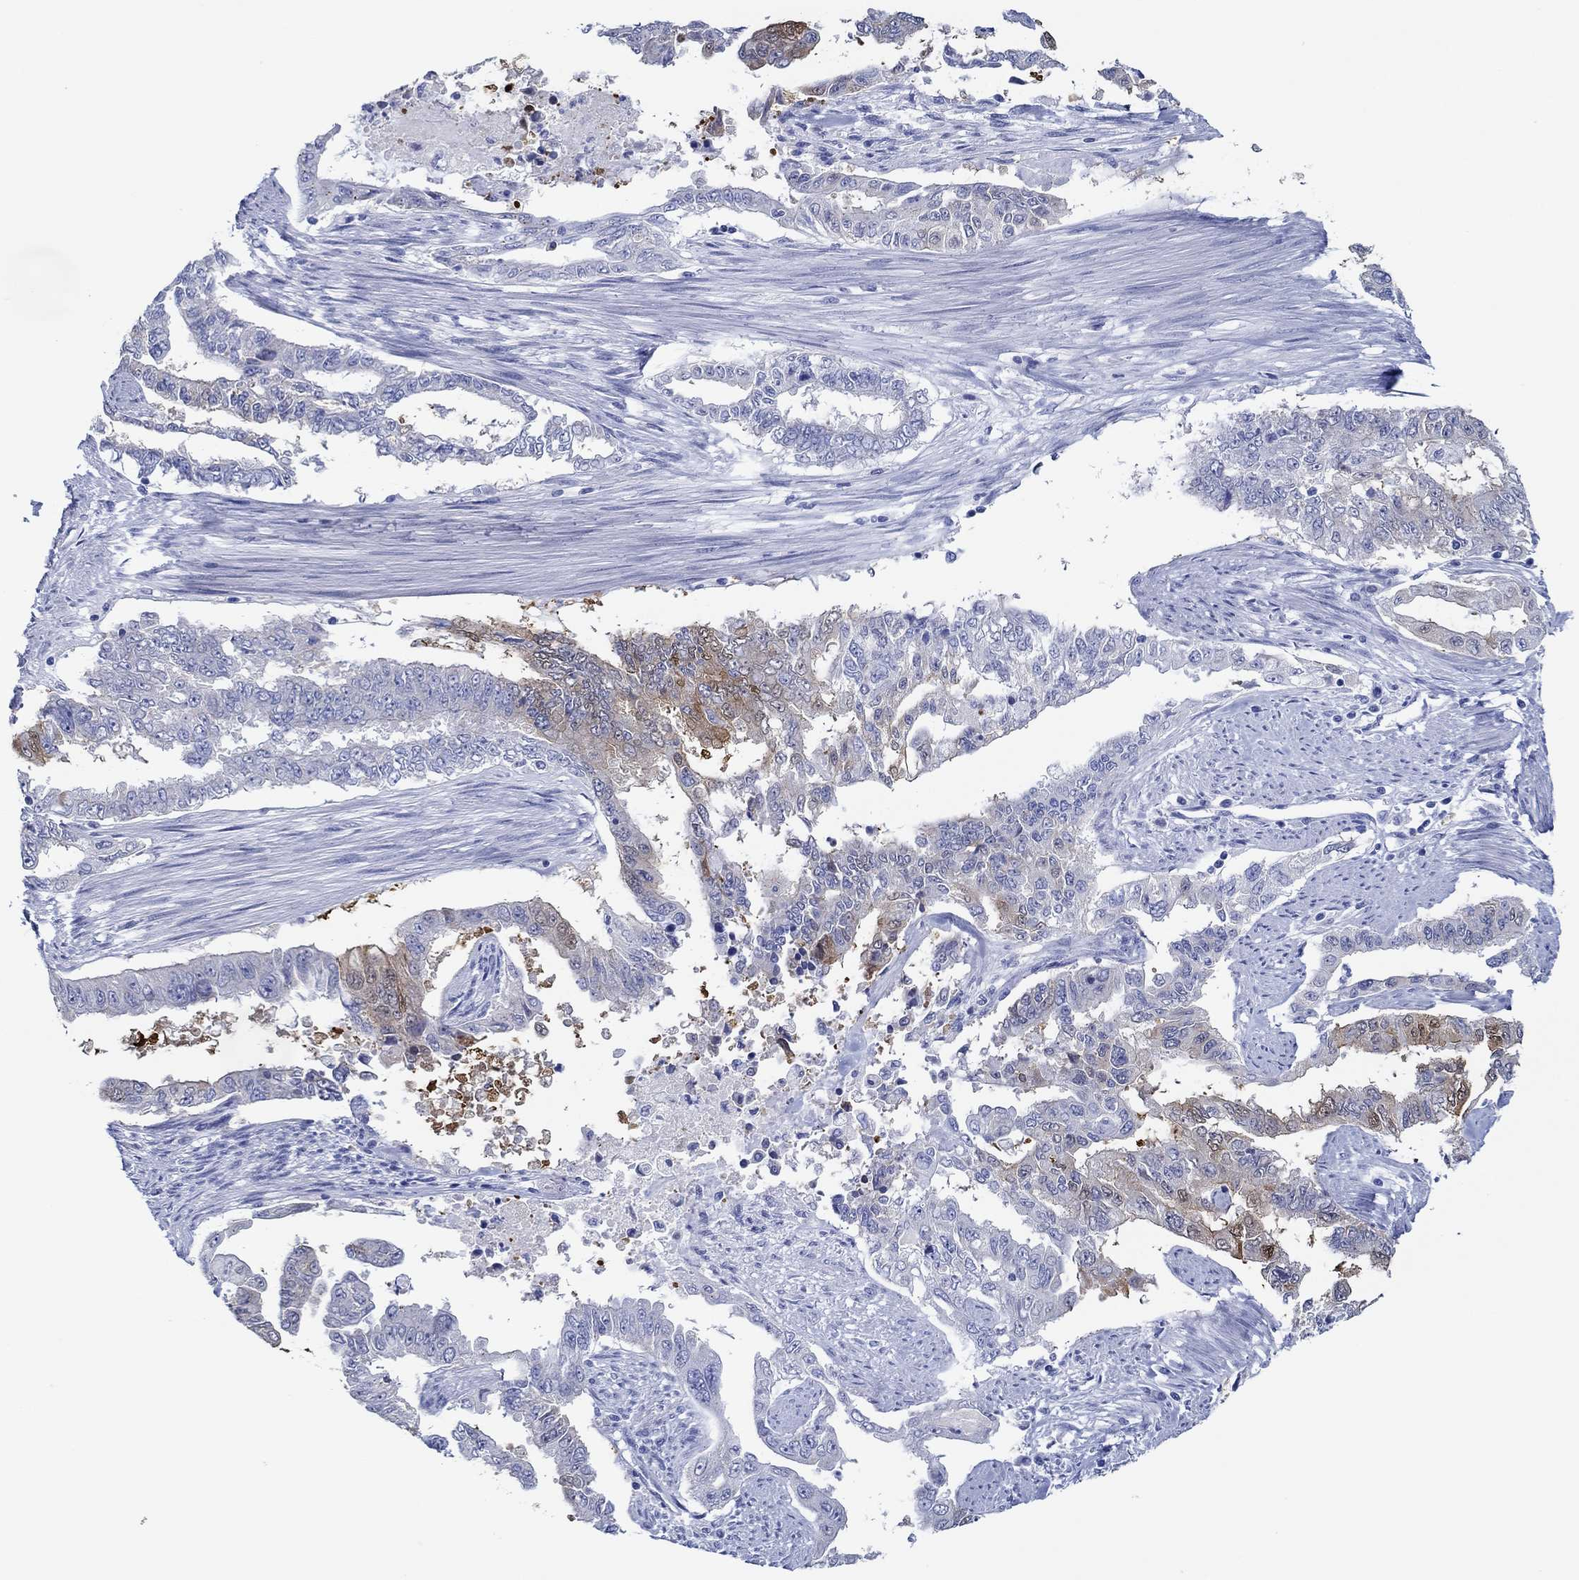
{"staining": {"intensity": "strong", "quantity": "<25%", "location": "cytoplasmic/membranous"}, "tissue": "endometrial cancer", "cell_type": "Tumor cells", "image_type": "cancer", "snomed": [{"axis": "morphology", "description": "Adenocarcinoma, NOS"}, {"axis": "topography", "description": "Uterus"}], "caption": "Immunohistochemistry image of neoplastic tissue: endometrial cancer (adenocarcinoma) stained using IHC shows medium levels of strong protein expression localized specifically in the cytoplasmic/membranous of tumor cells, appearing as a cytoplasmic/membranous brown color.", "gene": "IGFBP6", "patient": {"sex": "female", "age": 59}}